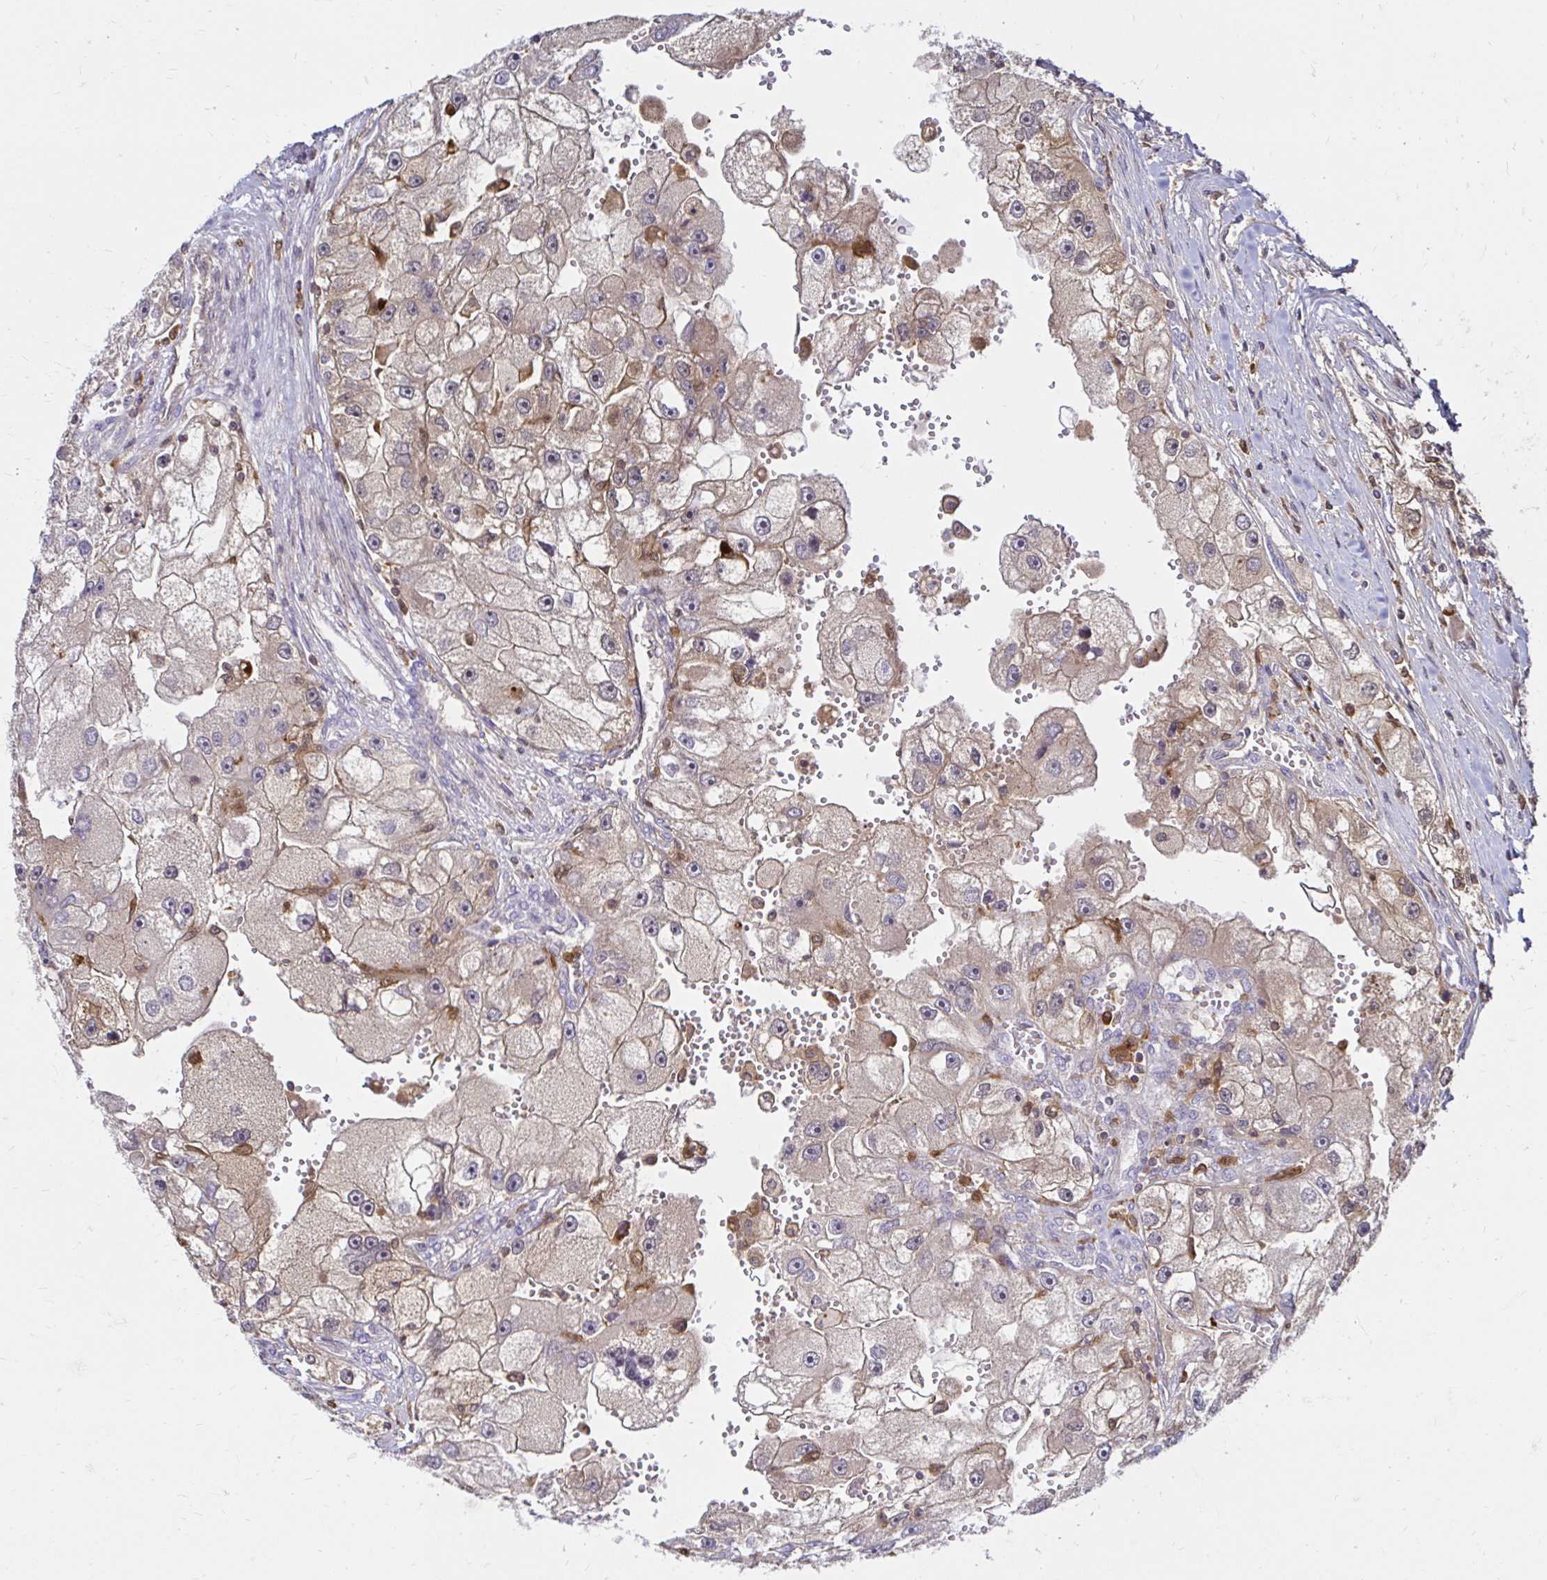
{"staining": {"intensity": "weak", "quantity": "25%-75%", "location": "cytoplasmic/membranous"}, "tissue": "renal cancer", "cell_type": "Tumor cells", "image_type": "cancer", "snomed": [{"axis": "morphology", "description": "Adenocarcinoma, NOS"}, {"axis": "topography", "description": "Kidney"}], "caption": "Renal adenocarcinoma stained with a brown dye displays weak cytoplasmic/membranous positive expression in about 25%-75% of tumor cells.", "gene": "PYCARD", "patient": {"sex": "male", "age": 63}}